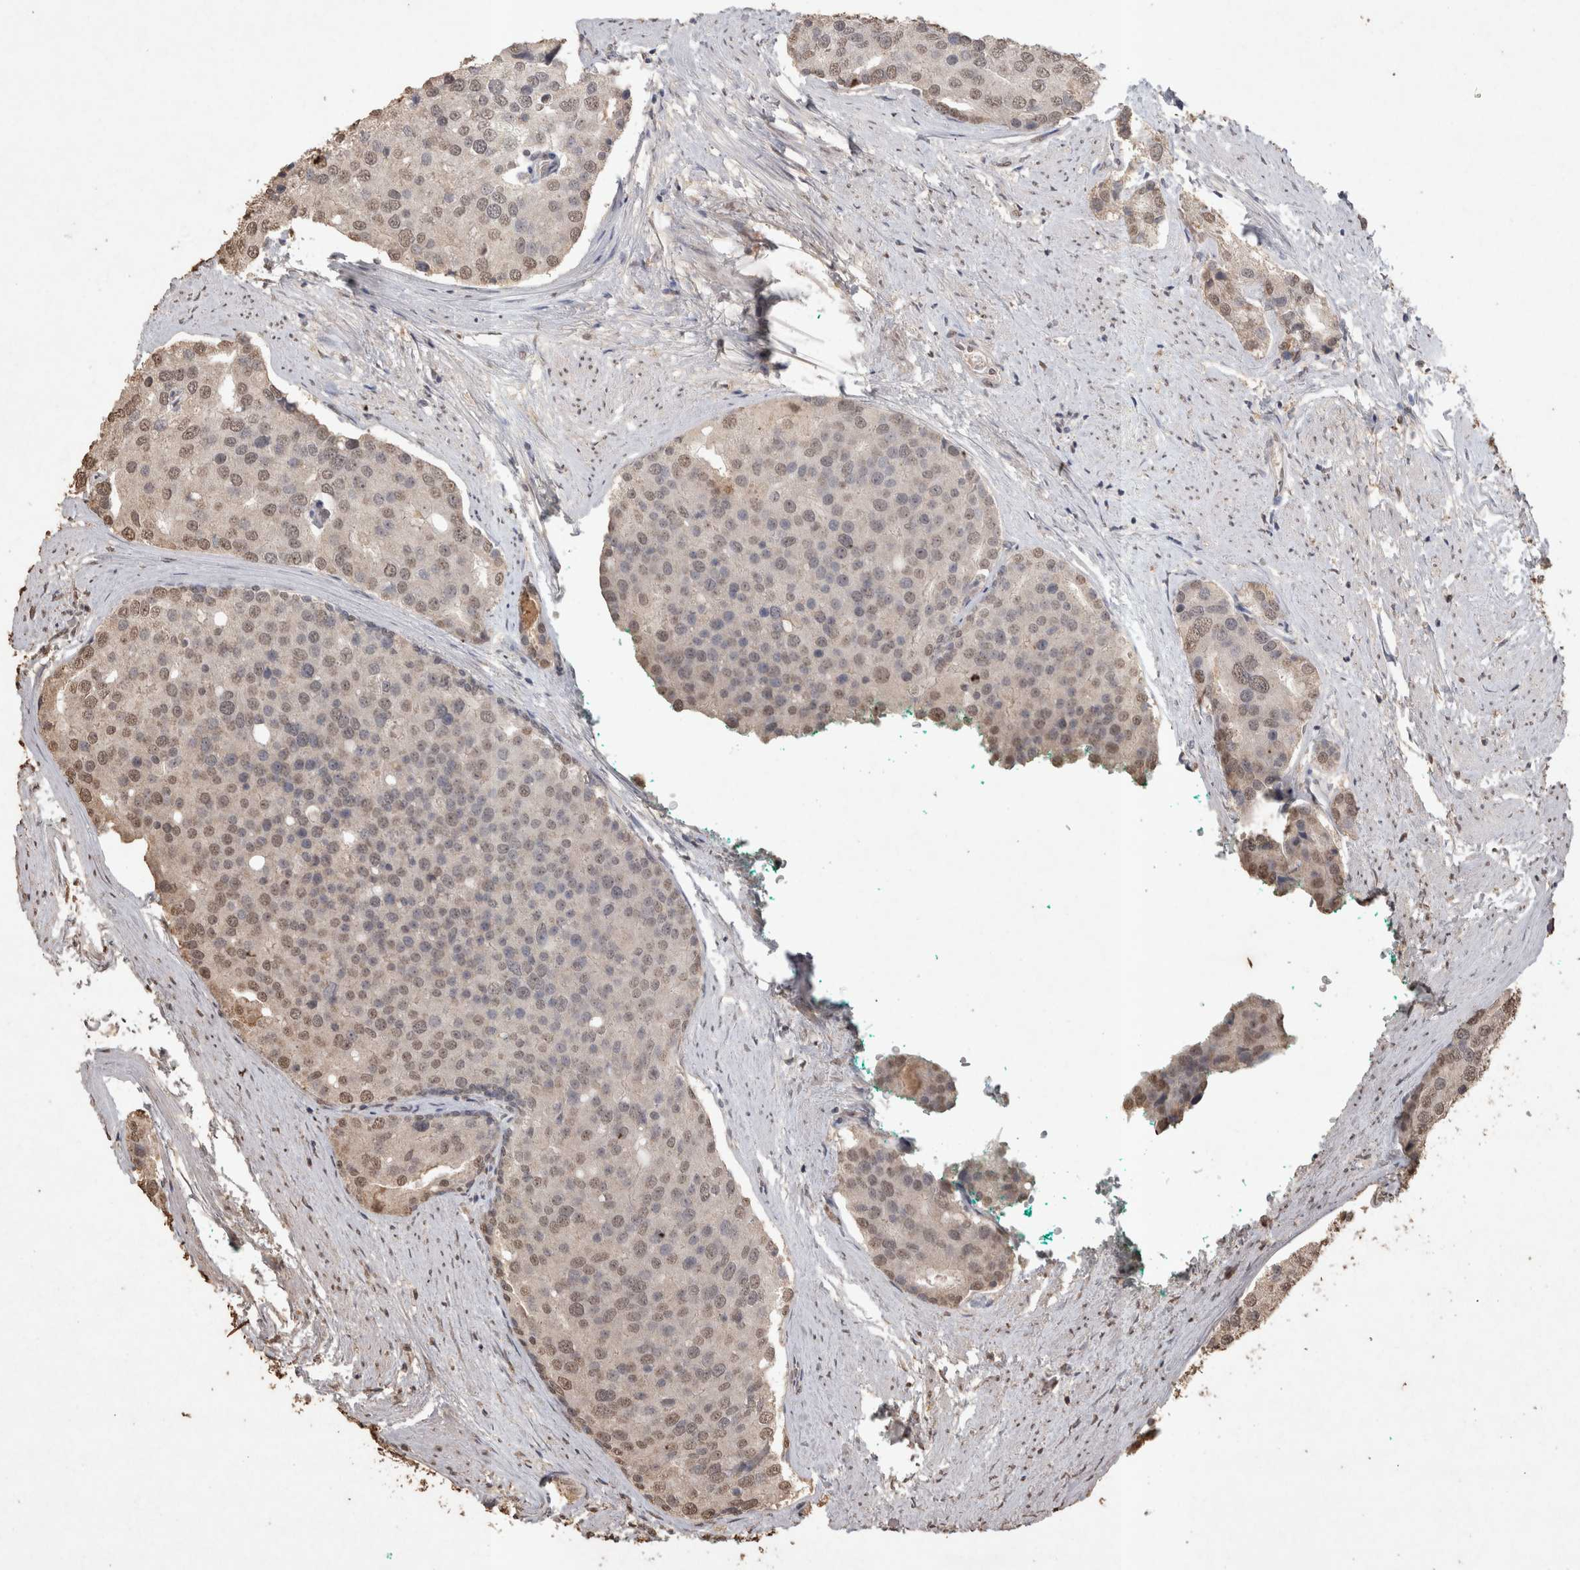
{"staining": {"intensity": "weak", "quantity": ">75%", "location": "nuclear"}, "tissue": "prostate cancer", "cell_type": "Tumor cells", "image_type": "cancer", "snomed": [{"axis": "morphology", "description": "Adenocarcinoma, High grade"}, {"axis": "topography", "description": "Prostate"}], "caption": "Protein analysis of prostate cancer (adenocarcinoma (high-grade)) tissue demonstrates weak nuclear staining in about >75% of tumor cells.", "gene": "MLX", "patient": {"sex": "male", "age": 50}}